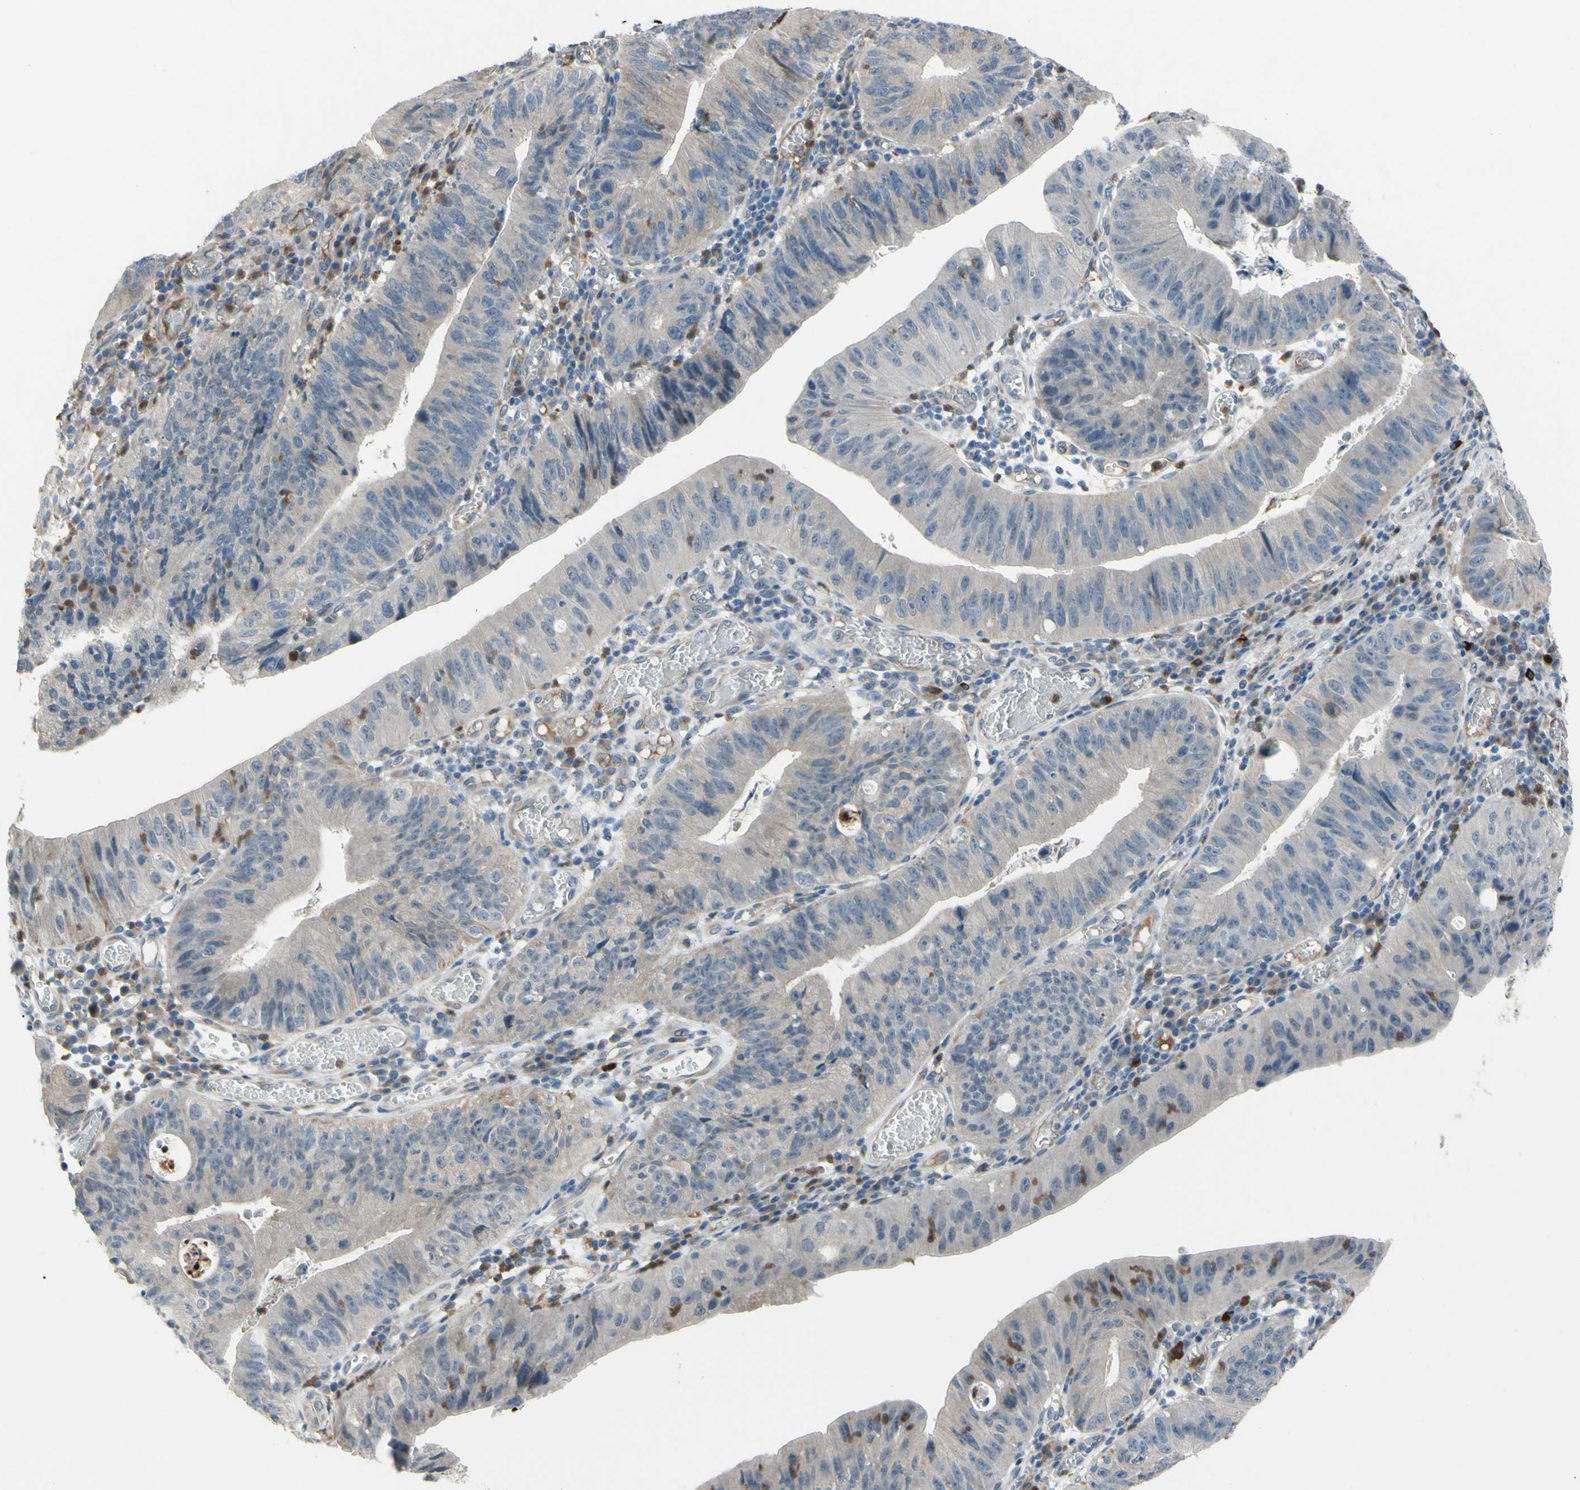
{"staining": {"intensity": "weak", "quantity": ">75%", "location": "cytoplasmic/membranous"}, "tissue": "stomach cancer", "cell_type": "Tumor cells", "image_type": "cancer", "snomed": [{"axis": "morphology", "description": "Adenocarcinoma, NOS"}, {"axis": "topography", "description": "Stomach"}], "caption": "The photomicrograph reveals staining of stomach adenocarcinoma, revealing weak cytoplasmic/membranous protein positivity (brown color) within tumor cells. (Stains: DAB in brown, nuclei in blue, Microscopy: brightfield microscopy at high magnification).", "gene": "GRAMD2B", "patient": {"sex": "male", "age": 59}}